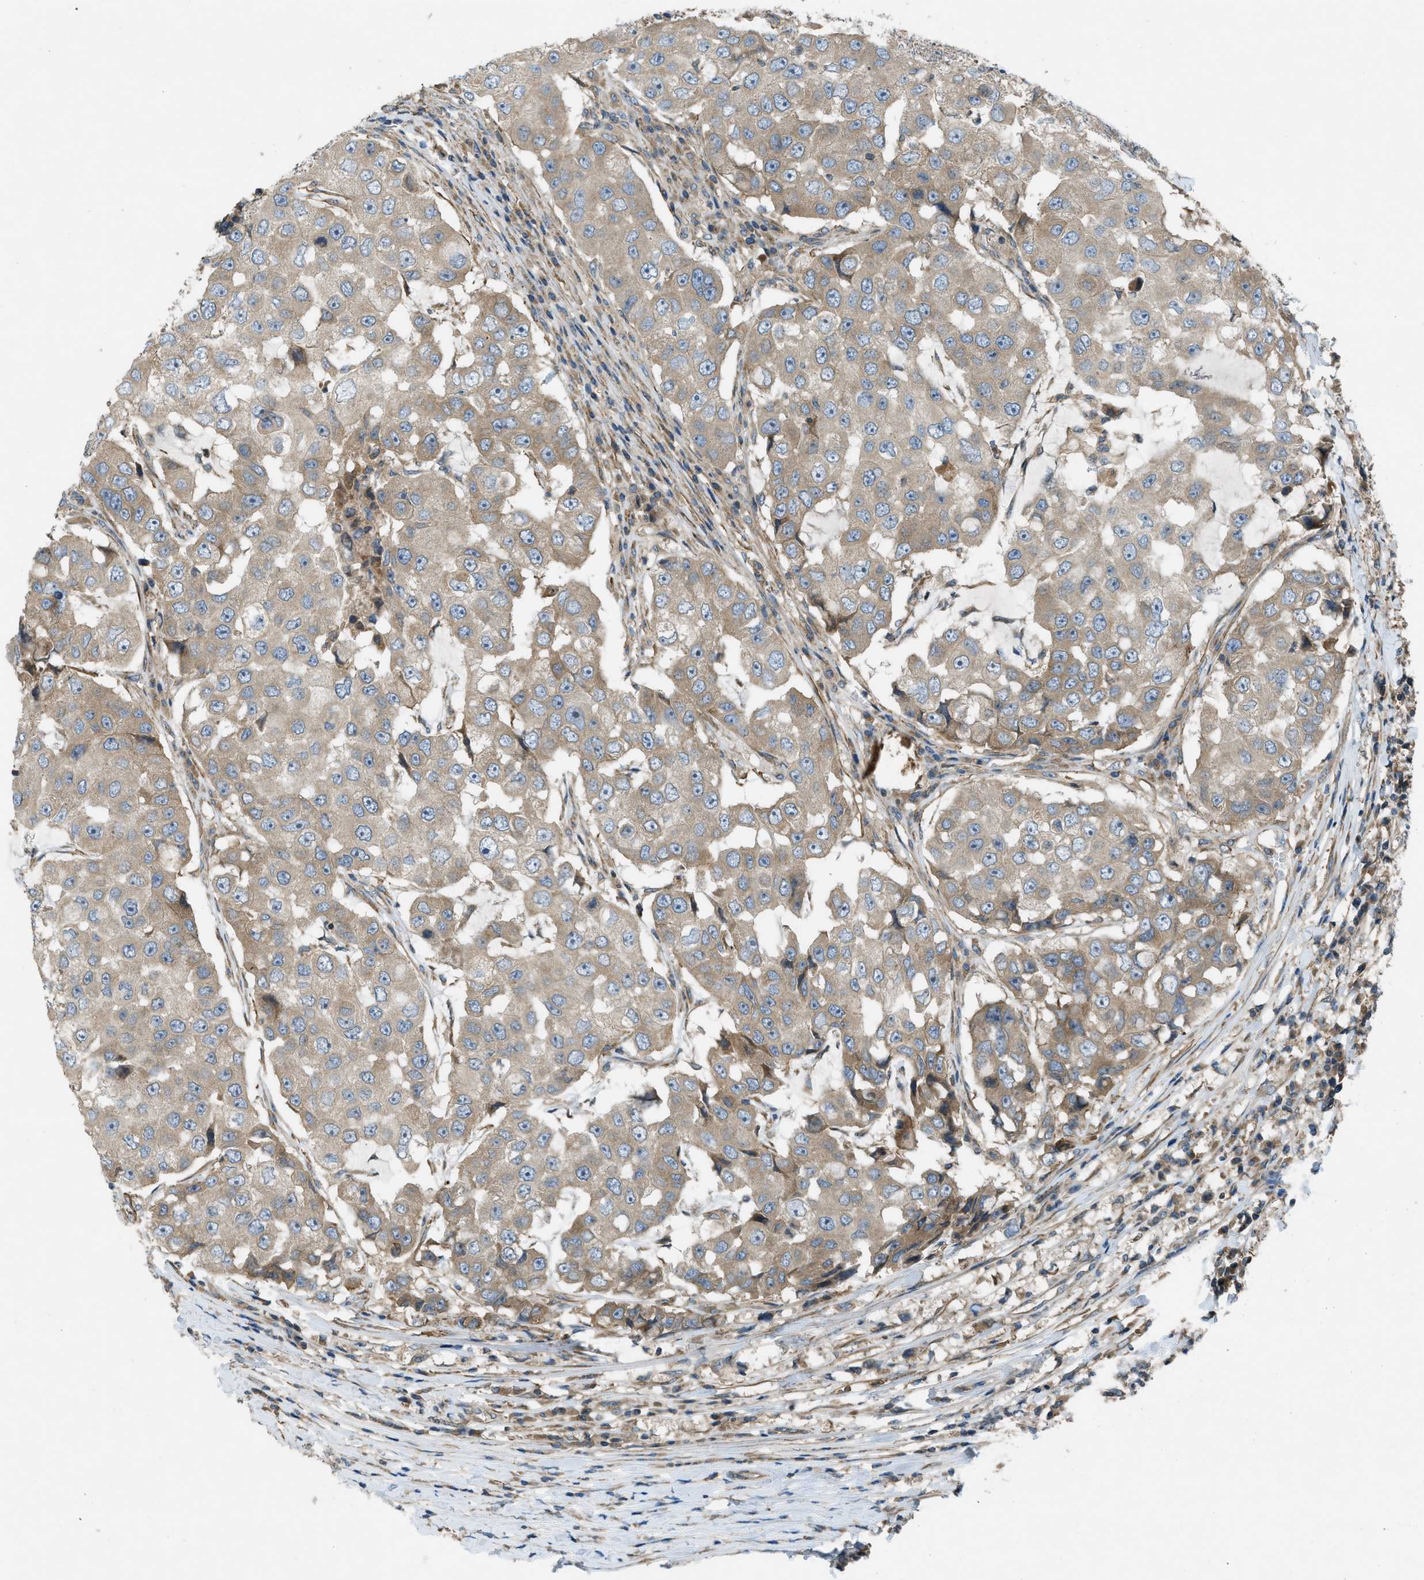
{"staining": {"intensity": "weak", "quantity": ">75%", "location": "cytoplasmic/membranous"}, "tissue": "breast cancer", "cell_type": "Tumor cells", "image_type": "cancer", "snomed": [{"axis": "morphology", "description": "Duct carcinoma"}, {"axis": "topography", "description": "Breast"}], "caption": "Human breast intraductal carcinoma stained with a protein marker exhibits weak staining in tumor cells.", "gene": "VEZT", "patient": {"sex": "female", "age": 27}}